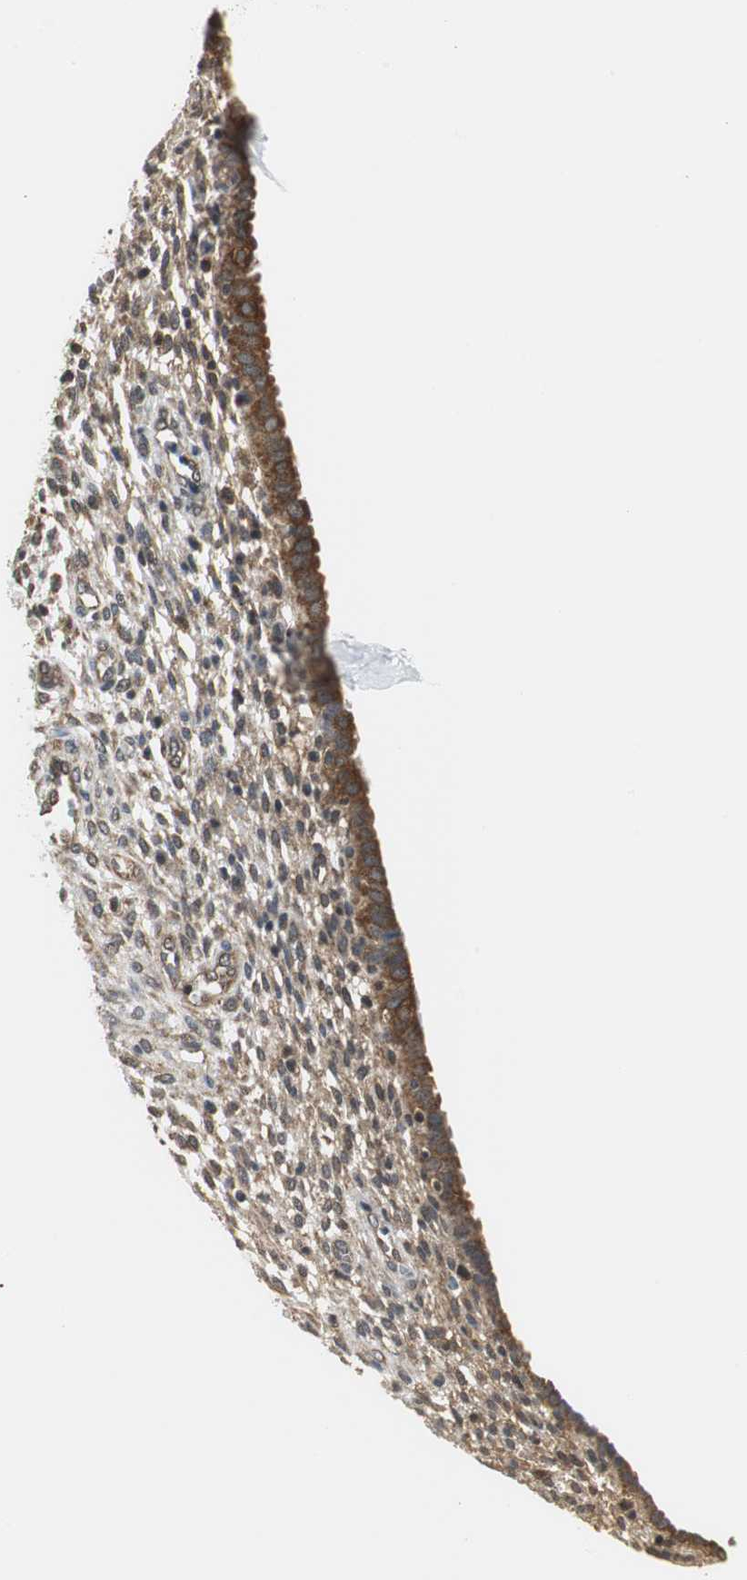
{"staining": {"intensity": "weak", "quantity": "25%-75%", "location": "cytoplasmic/membranous"}, "tissue": "endometrium", "cell_type": "Cells in endometrial stroma", "image_type": "normal", "snomed": [{"axis": "morphology", "description": "Normal tissue, NOS"}, {"axis": "topography", "description": "Endometrium"}], "caption": "Immunohistochemistry (IHC) of benign human endometrium shows low levels of weak cytoplasmic/membranous expression in approximately 25%-75% of cells in endometrial stroma. Nuclei are stained in blue.", "gene": "CCT5", "patient": {"sex": "female", "age": 72}}